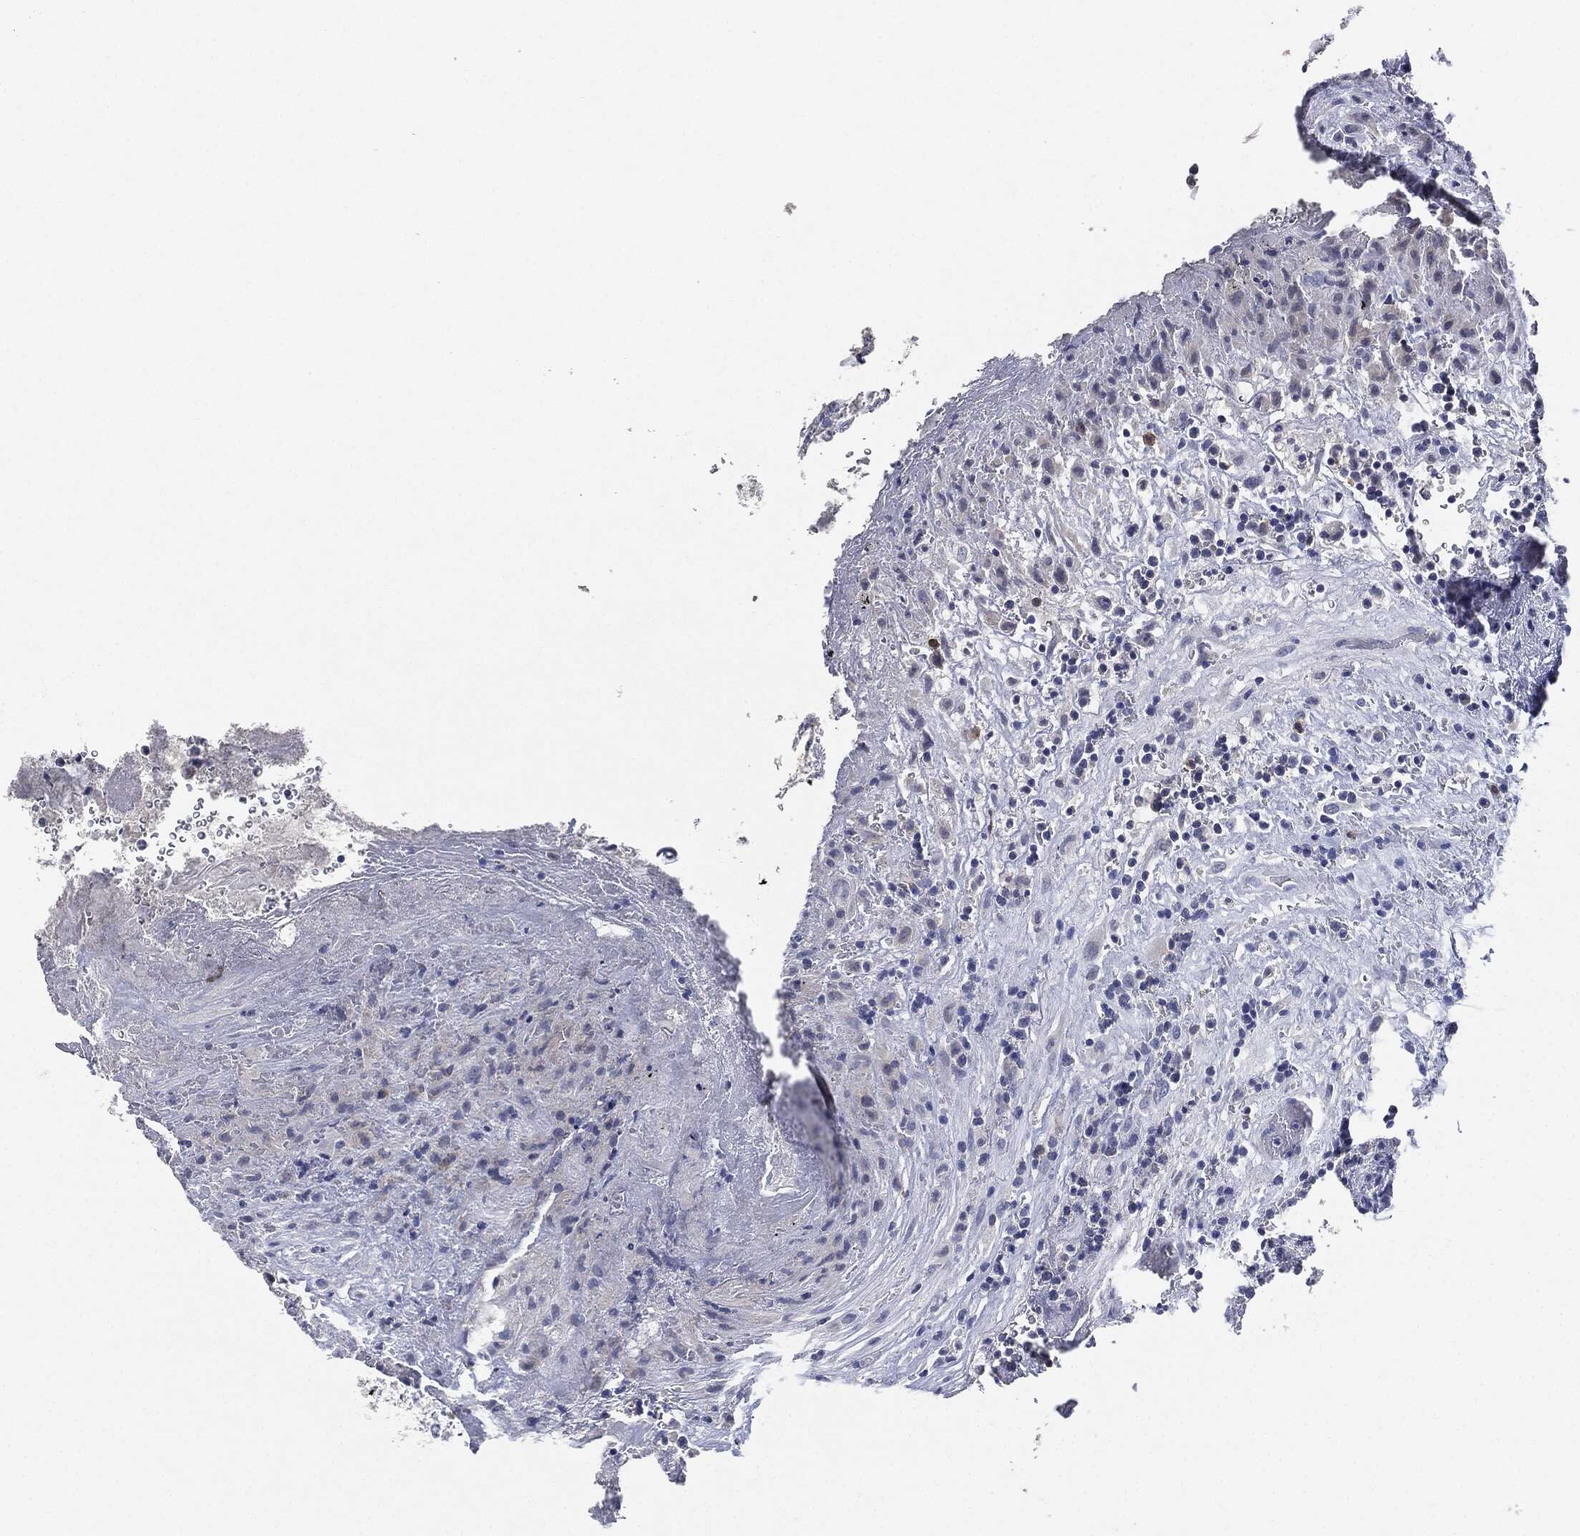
{"staining": {"intensity": "negative", "quantity": "none", "location": "none"}, "tissue": "urothelial cancer", "cell_type": "Tumor cells", "image_type": "cancer", "snomed": [{"axis": "morphology", "description": "Urothelial carcinoma, High grade"}, {"axis": "topography", "description": "Urinary bladder"}], "caption": "Tumor cells show no significant staining in urothelial cancer.", "gene": "NTRK1", "patient": {"sex": "female", "age": 41}}